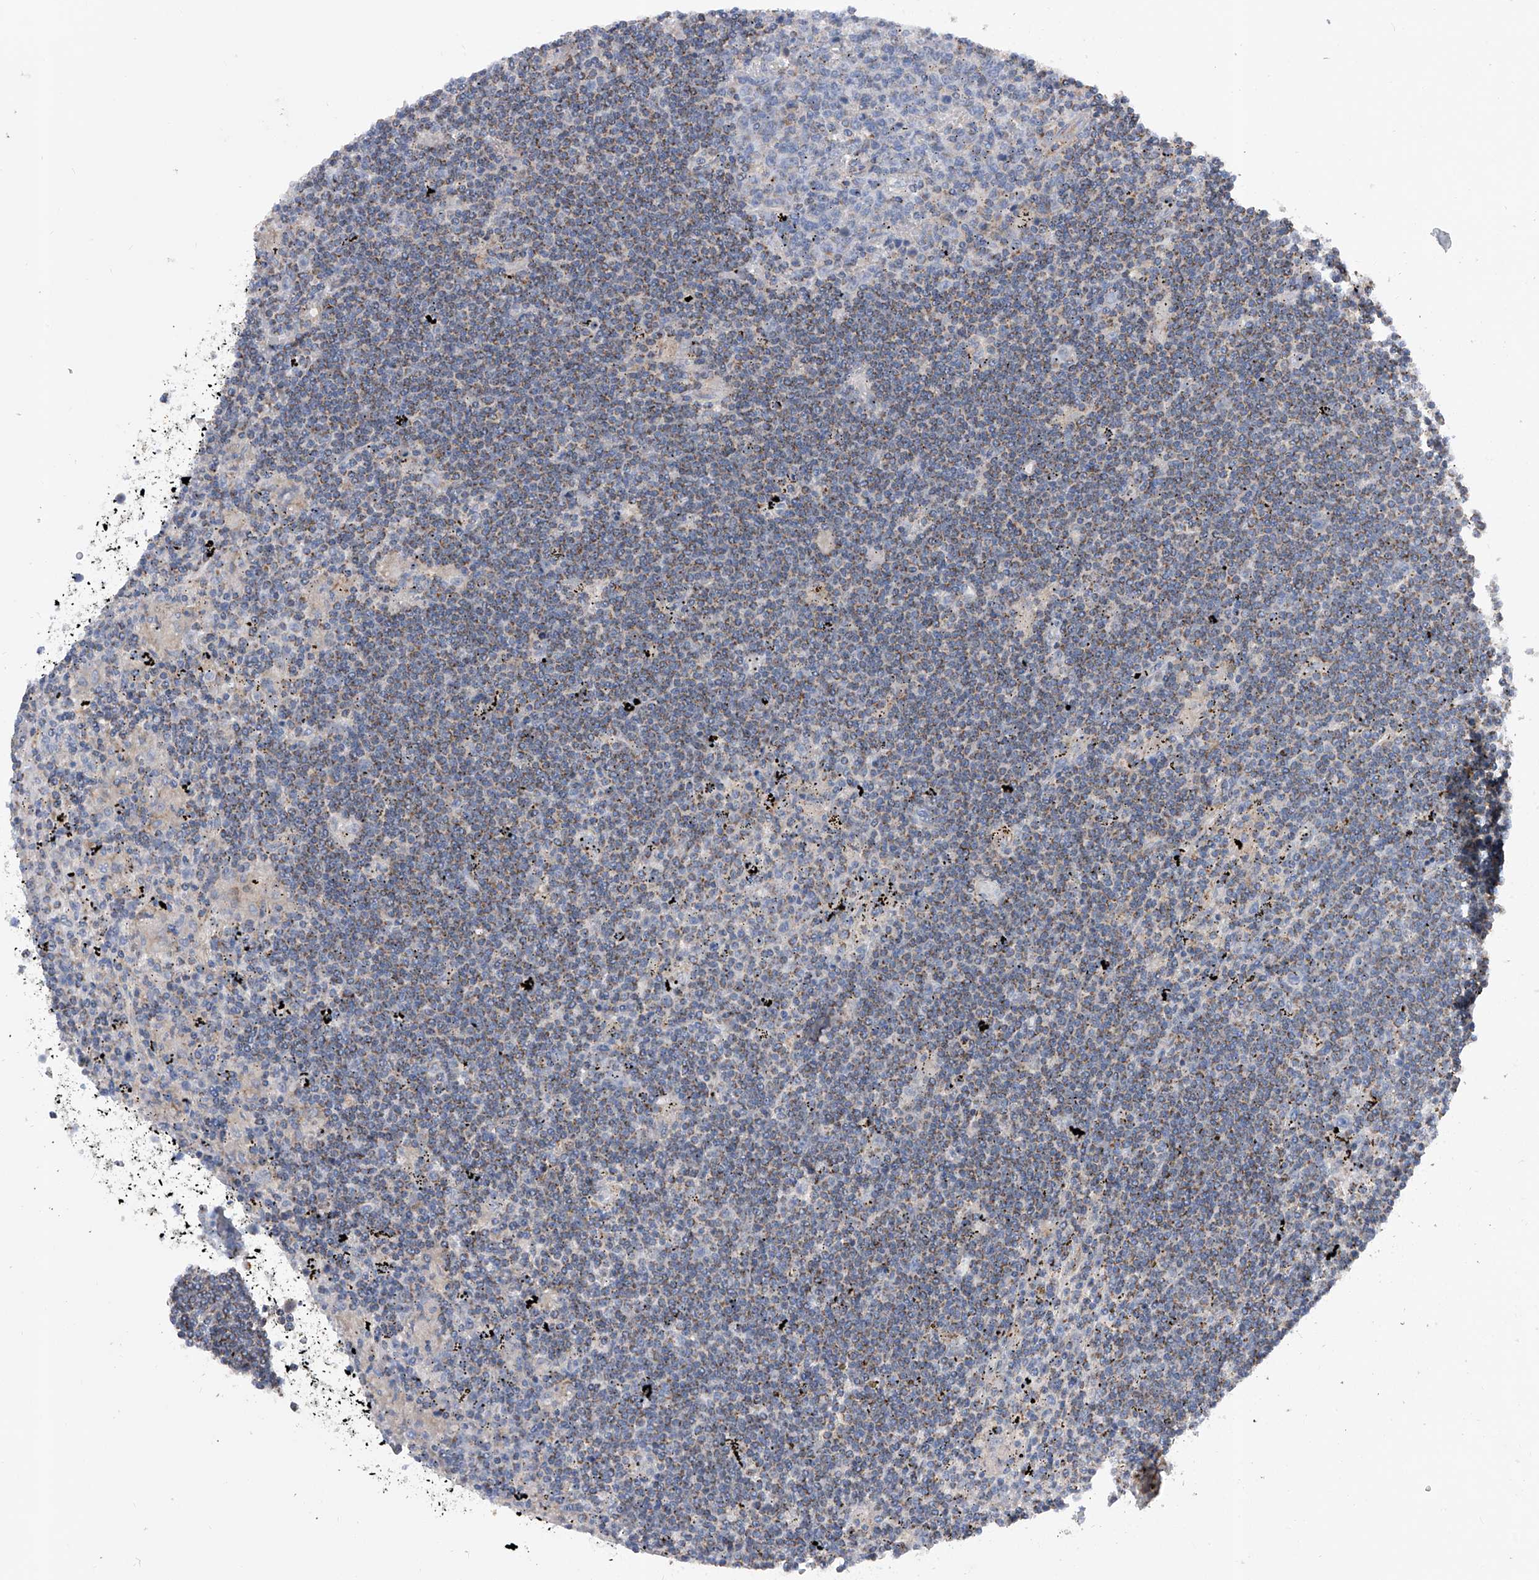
{"staining": {"intensity": "moderate", "quantity": "25%-75%", "location": "cytoplasmic/membranous"}, "tissue": "lymphoma", "cell_type": "Tumor cells", "image_type": "cancer", "snomed": [{"axis": "morphology", "description": "Malignant lymphoma, non-Hodgkin's type, Low grade"}, {"axis": "topography", "description": "Spleen"}], "caption": "Immunohistochemistry (DAB) staining of lymphoma exhibits moderate cytoplasmic/membranous protein expression in approximately 25%-75% of tumor cells. Ihc stains the protein in brown and the nuclei are stained blue.", "gene": "PDSS2", "patient": {"sex": "male", "age": 76}}